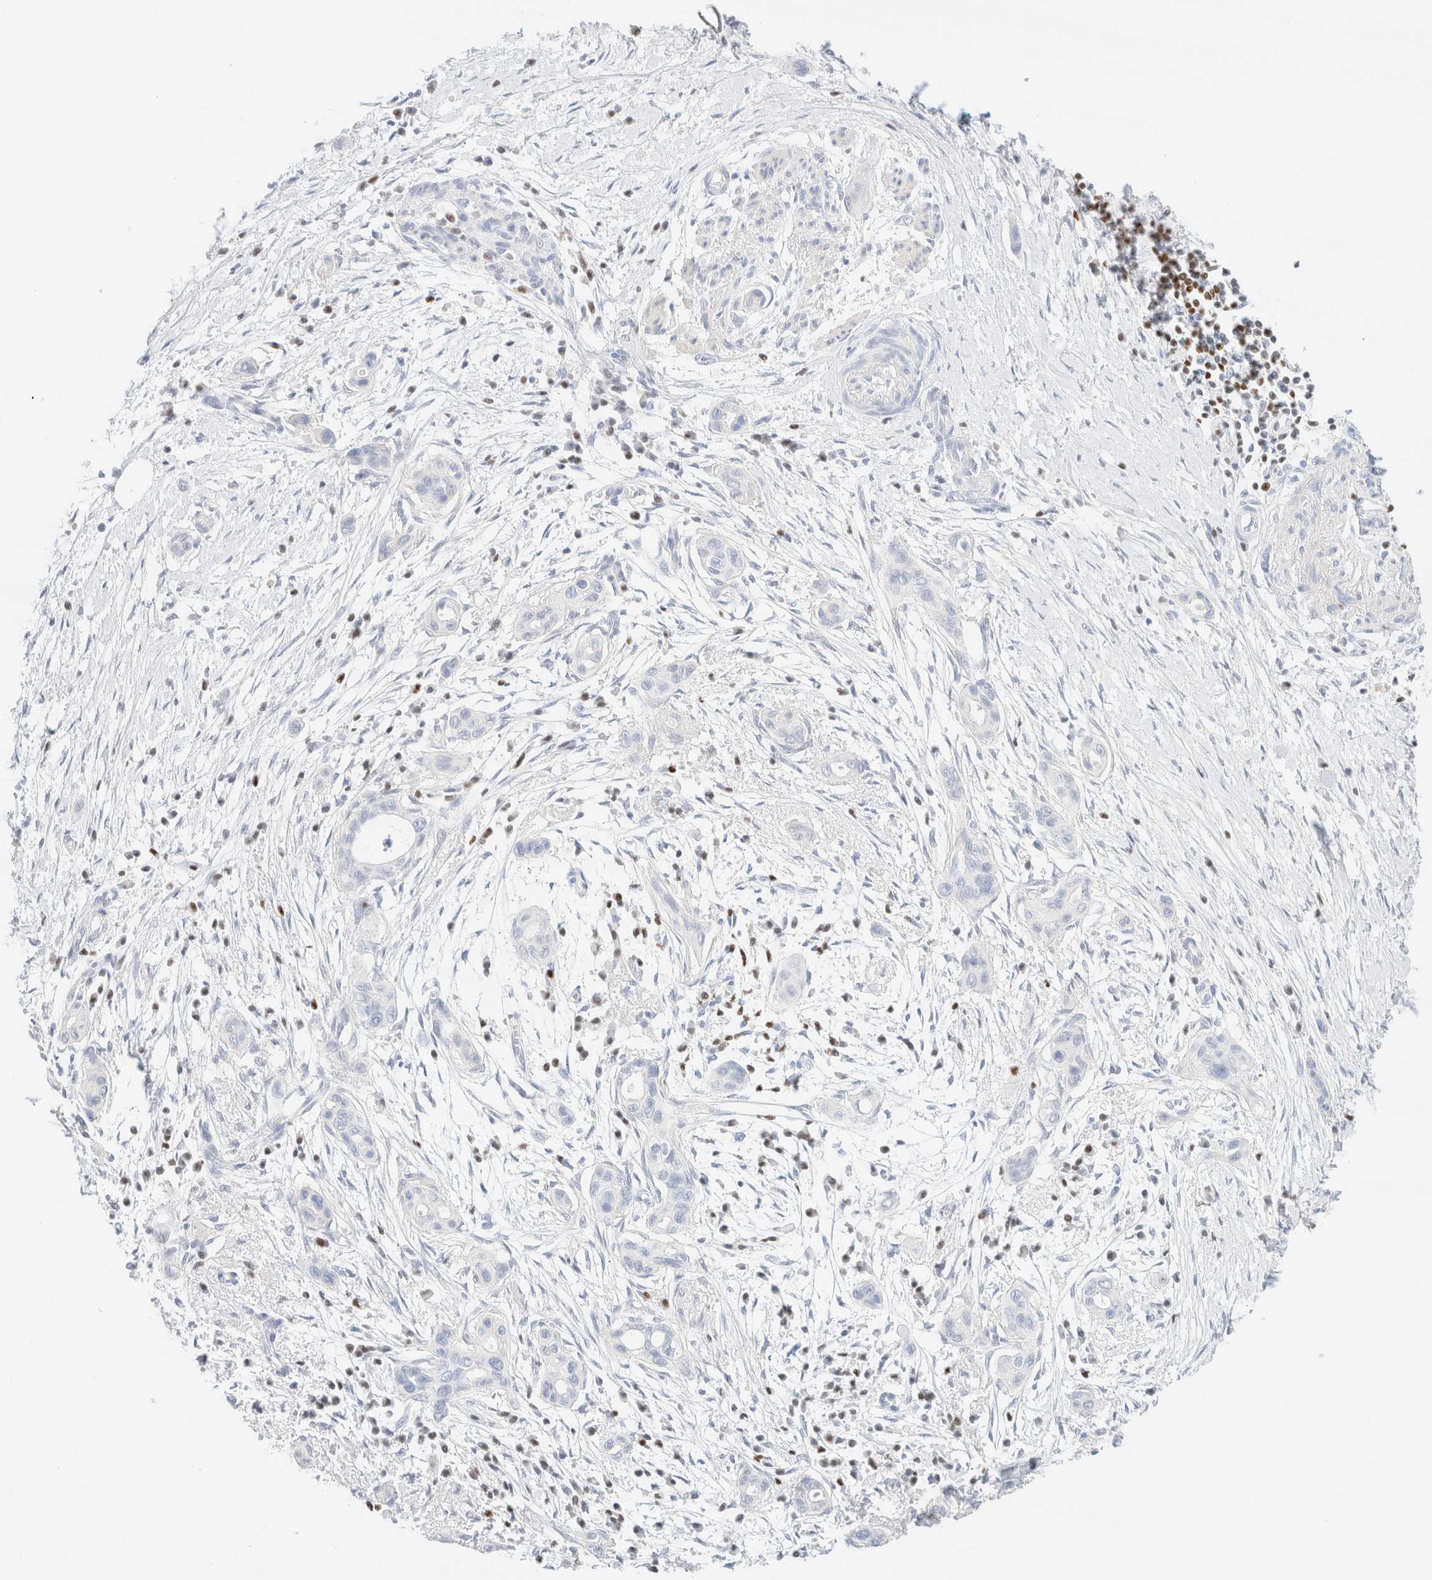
{"staining": {"intensity": "negative", "quantity": "none", "location": "none"}, "tissue": "pancreatic cancer", "cell_type": "Tumor cells", "image_type": "cancer", "snomed": [{"axis": "morphology", "description": "Adenocarcinoma, NOS"}, {"axis": "topography", "description": "Pancreas"}], "caption": "Micrograph shows no protein staining in tumor cells of pancreatic cancer tissue.", "gene": "IKZF3", "patient": {"sex": "male", "age": 59}}